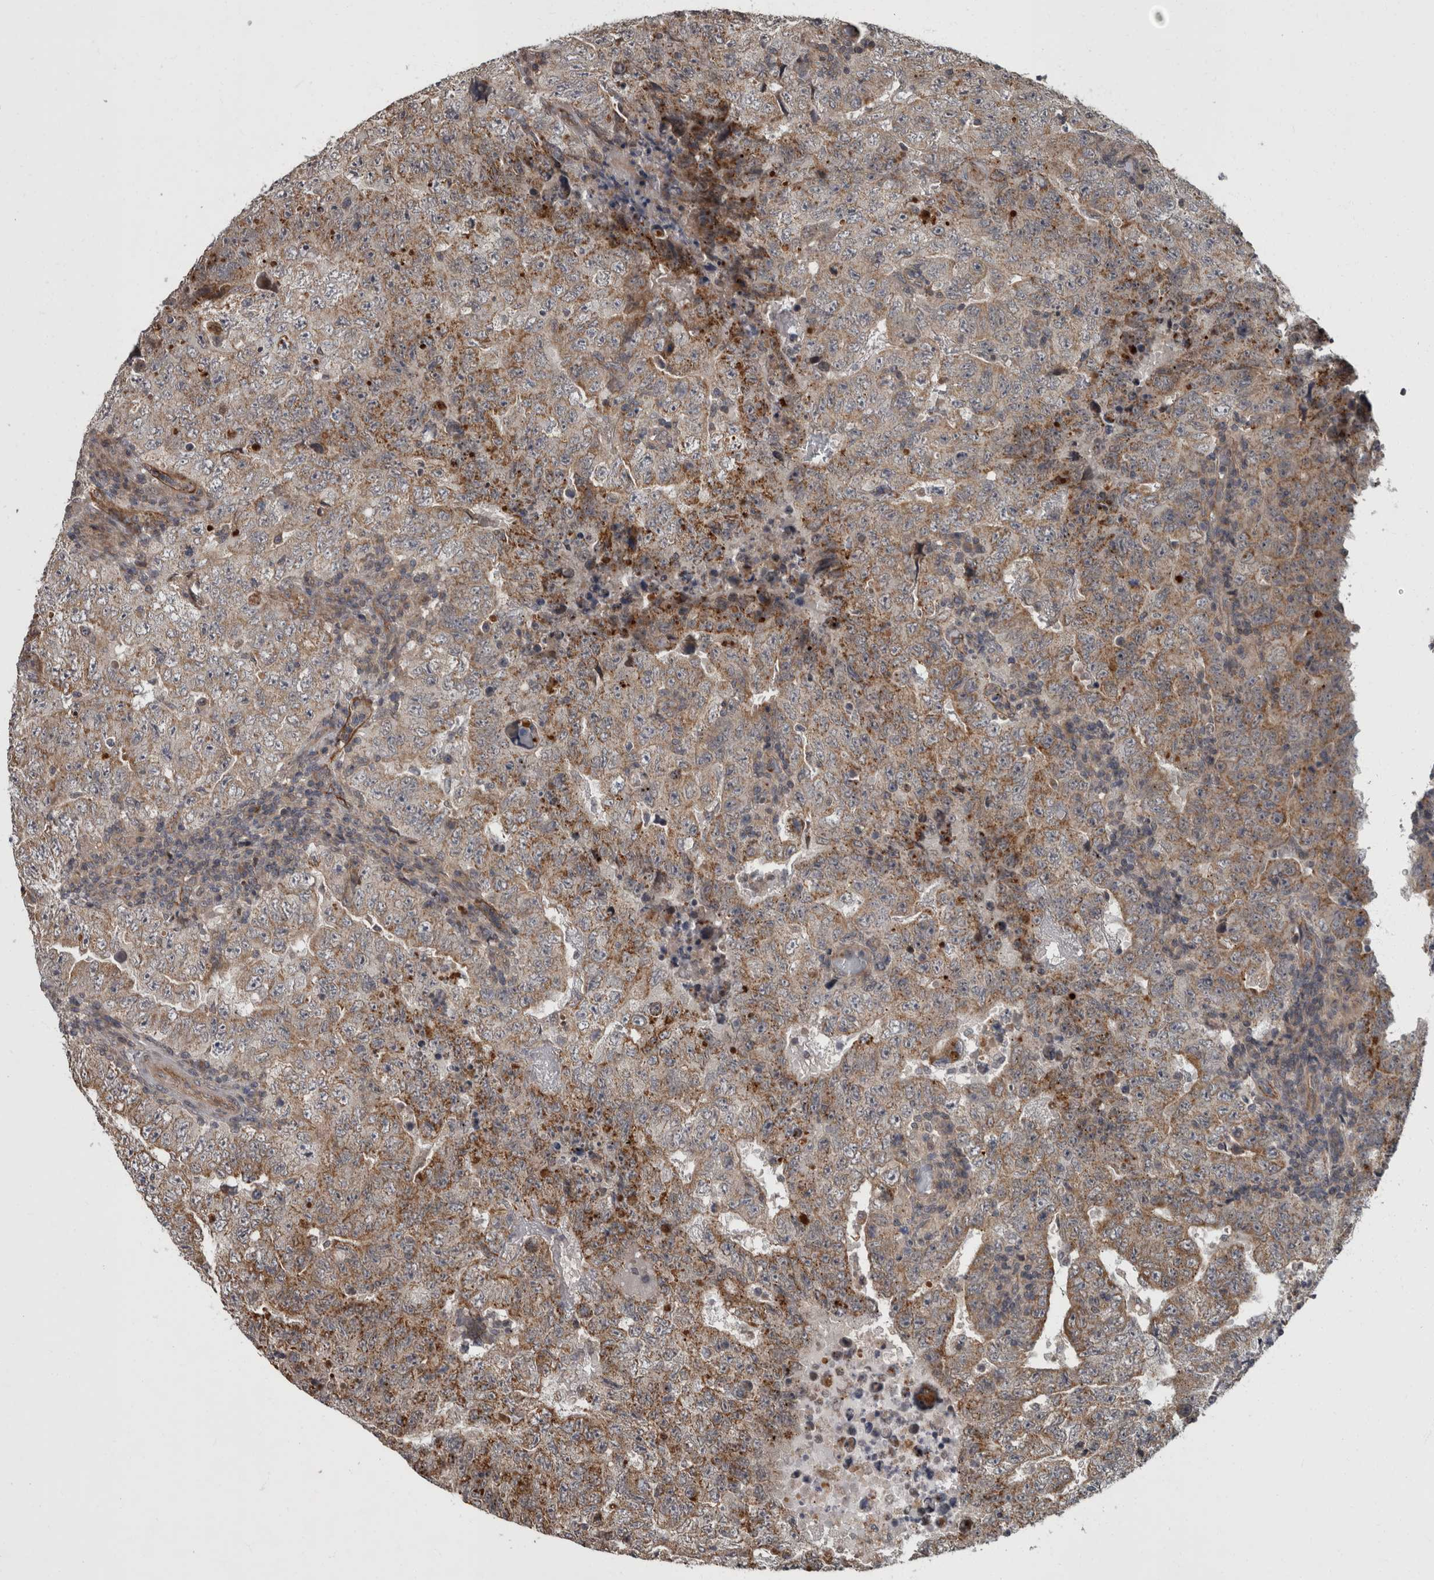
{"staining": {"intensity": "moderate", "quantity": "25%-75%", "location": "cytoplasmic/membranous"}, "tissue": "testis cancer", "cell_type": "Tumor cells", "image_type": "cancer", "snomed": [{"axis": "morphology", "description": "Carcinoma, Embryonal, NOS"}, {"axis": "topography", "description": "Testis"}], "caption": "IHC micrograph of testis cancer stained for a protein (brown), which demonstrates medium levels of moderate cytoplasmic/membranous staining in approximately 25%-75% of tumor cells.", "gene": "VEGFD", "patient": {"sex": "male", "age": 26}}